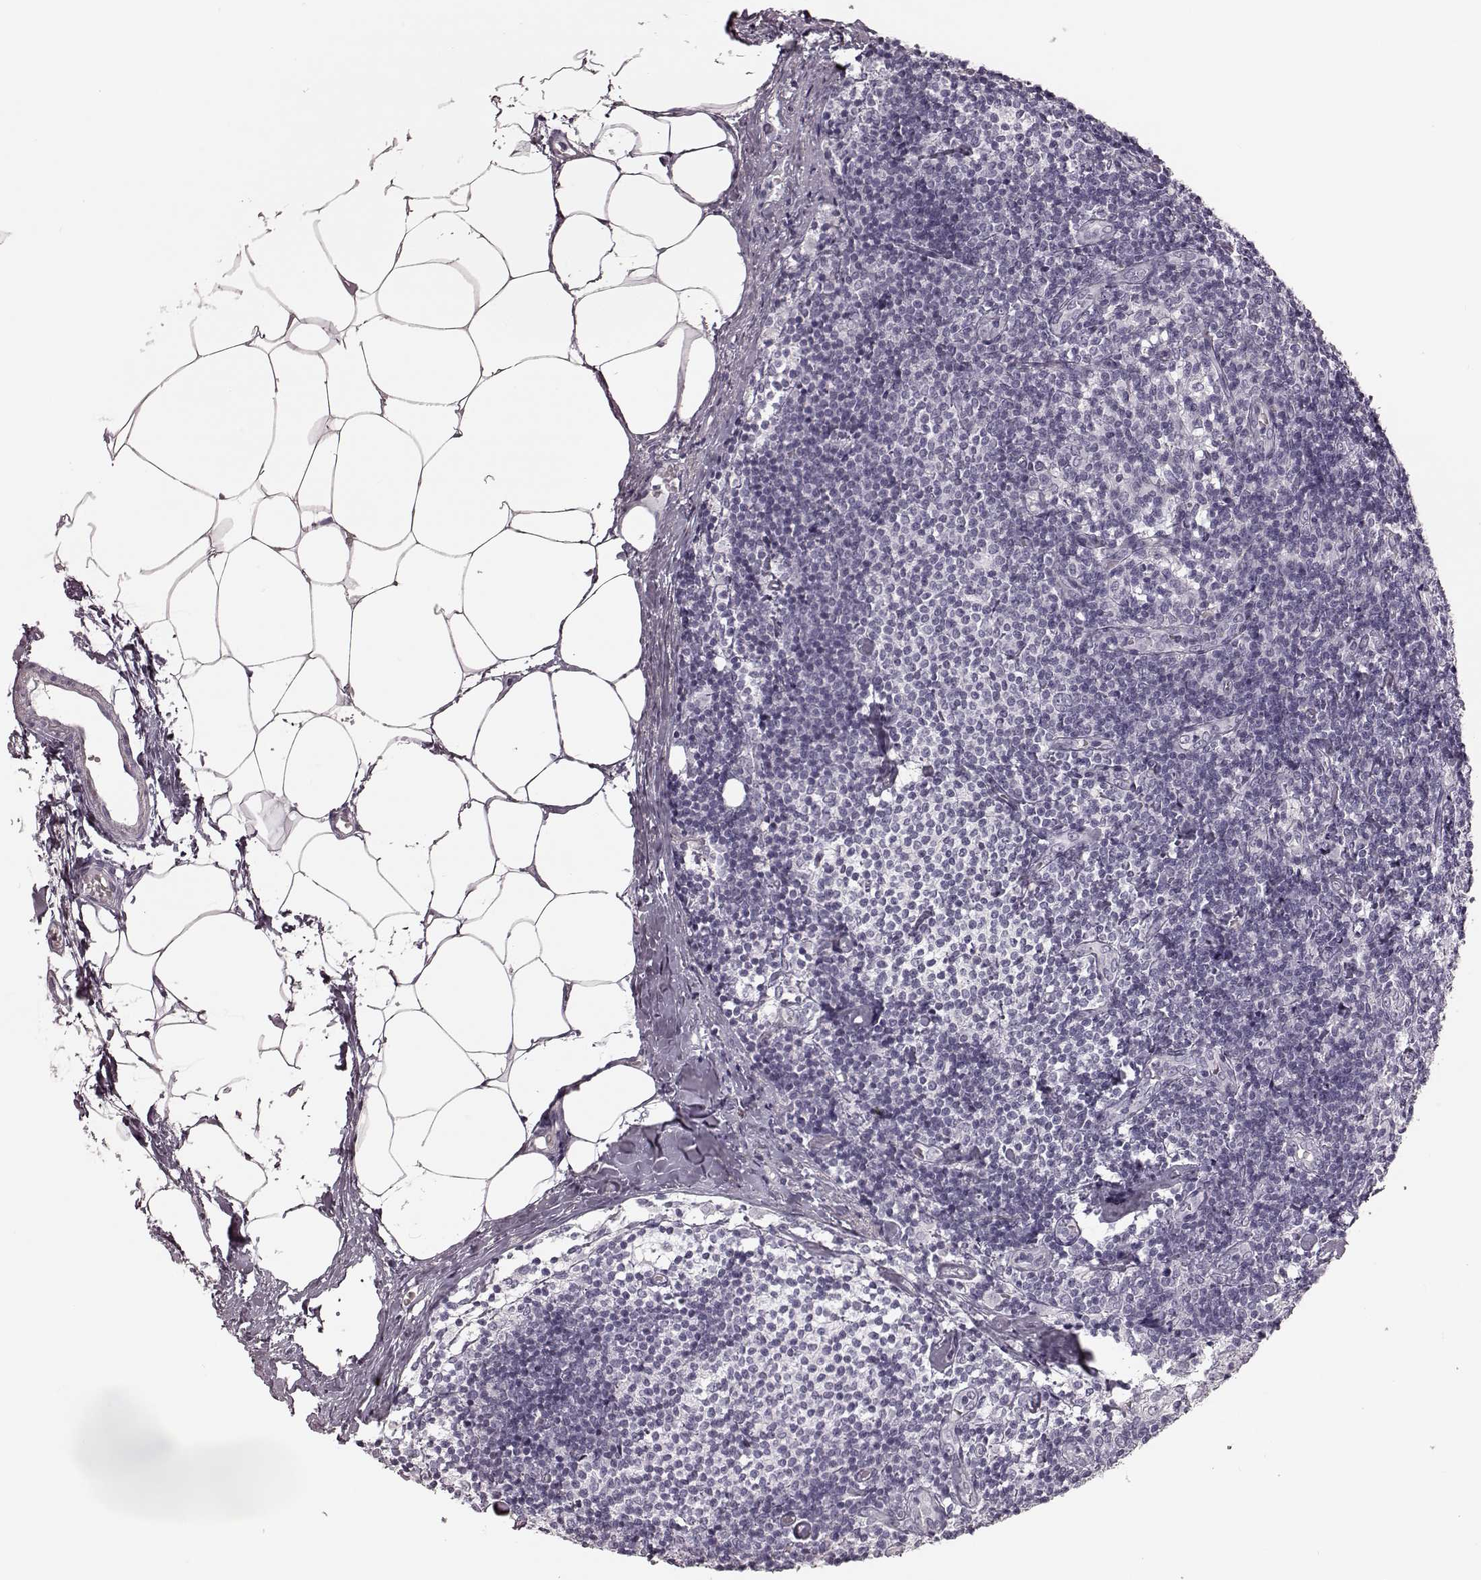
{"staining": {"intensity": "negative", "quantity": "none", "location": "none"}, "tissue": "lymph node", "cell_type": "Germinal center cells", "image_type": "normal", "snomed": [{"axis": "morphology", "description": "Normal tissue, NOS"}, {"axis": "topography", "description": "Lymph node"}], "caption": "DAB (3,3'-diaminobenzidine) immunohistochemical staining of unremarkable lymph node exhibits no significant positivity in germinal center cells. (Brightfield microscopy of DAB (3,3'-diaminobenzidine) IHC at high magnification).", "gene": "ZNF433", "patient": {"sex": "female", "age": 69}}